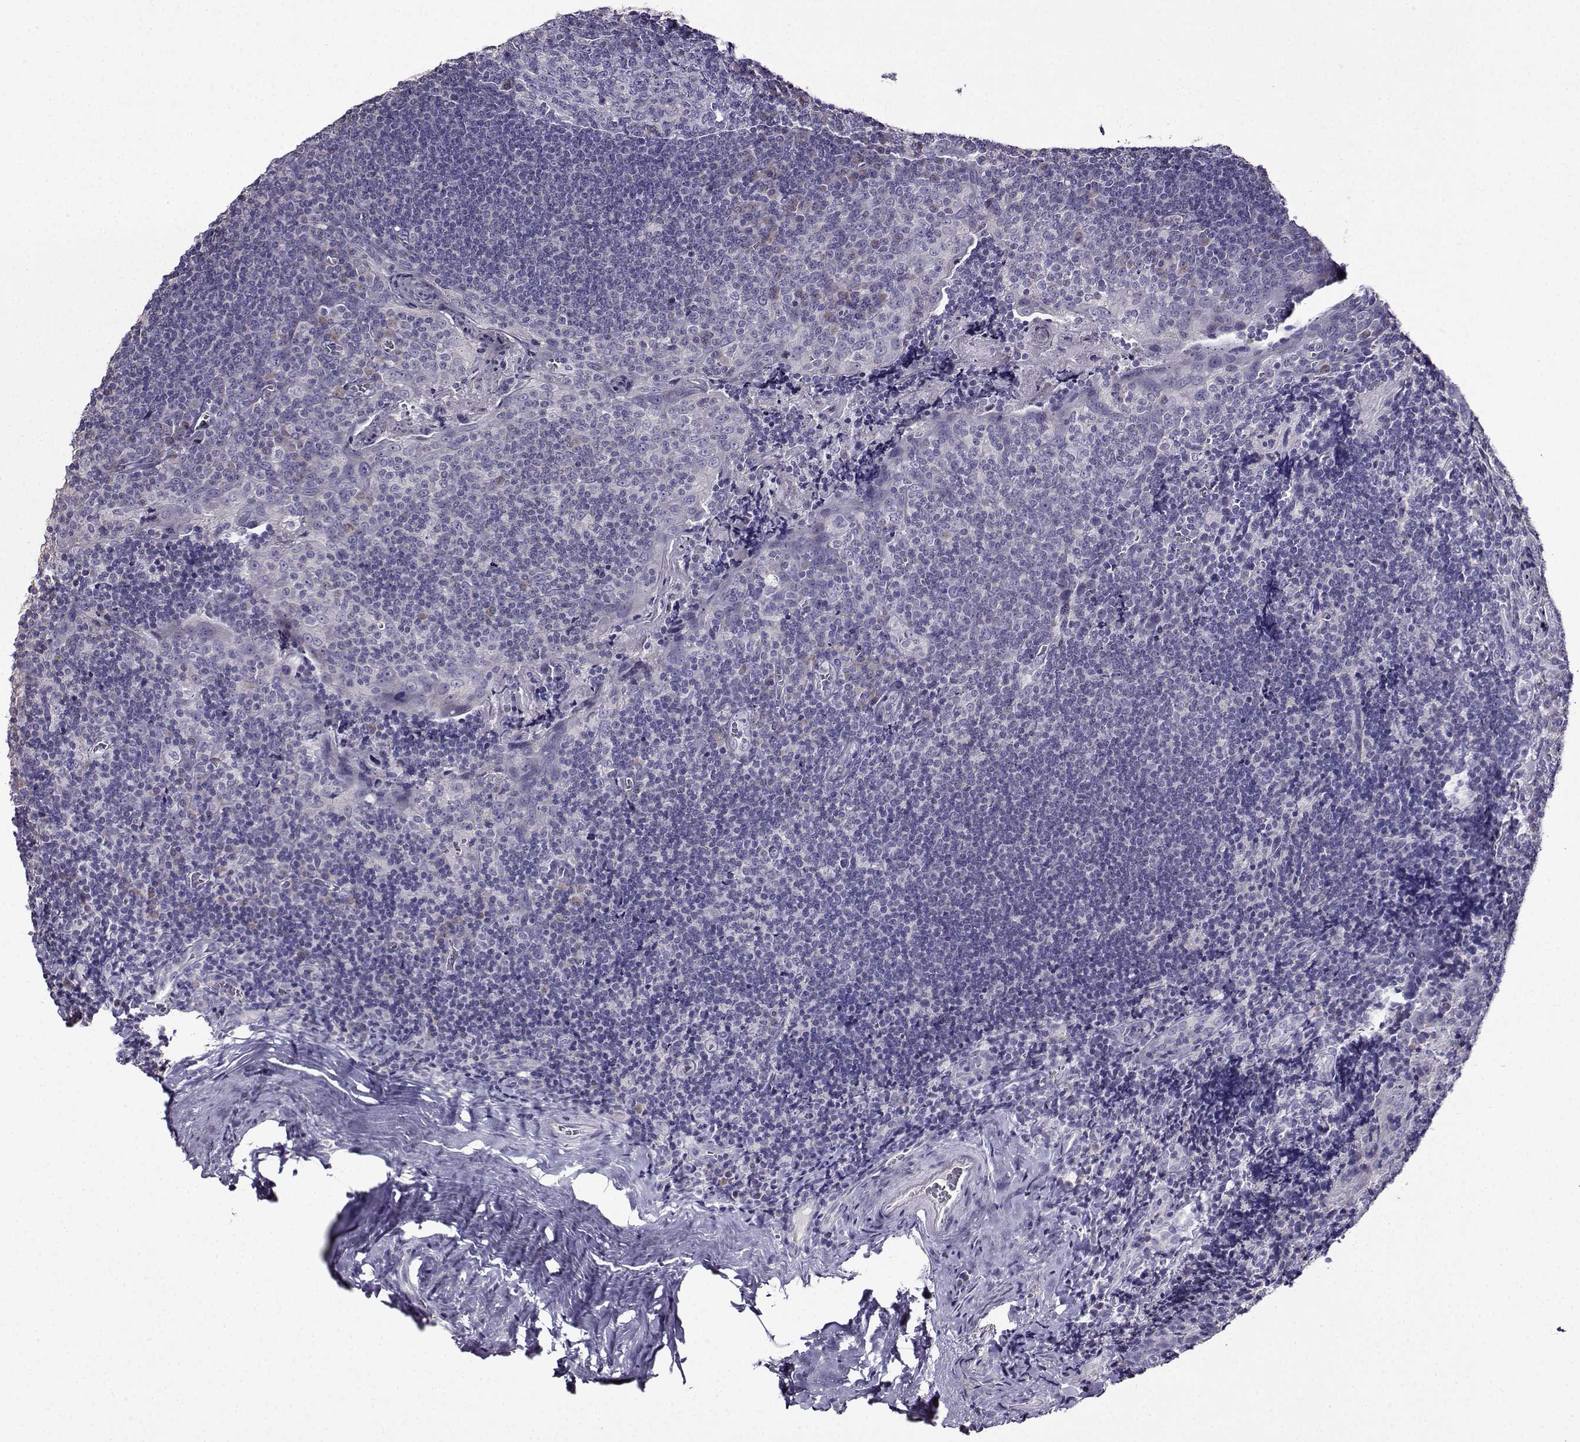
{"staining": {"intensity": "negative", "quantity": "none", "location": "none"}, "tissue": "tonsil", "cell_type": "Germinal center cells", "image_type": "normal", "snomed": [{"axis": "morphology", "description": "Normal tissue, NOS"}, {"axis": "morphology", "description": "Inflammation, NOS"}, {"axis": "topography", "description": "Tonsil"}], "caption": "Protein analysis of normal tonsil exhibits no significant expression in germinal center cells. The staining is performed using DAB brown chromogen with nuclei counter-stained in using hematoxylin.", "gene": "TMEM266", "patient": {"sex": "female", "age": 31}}